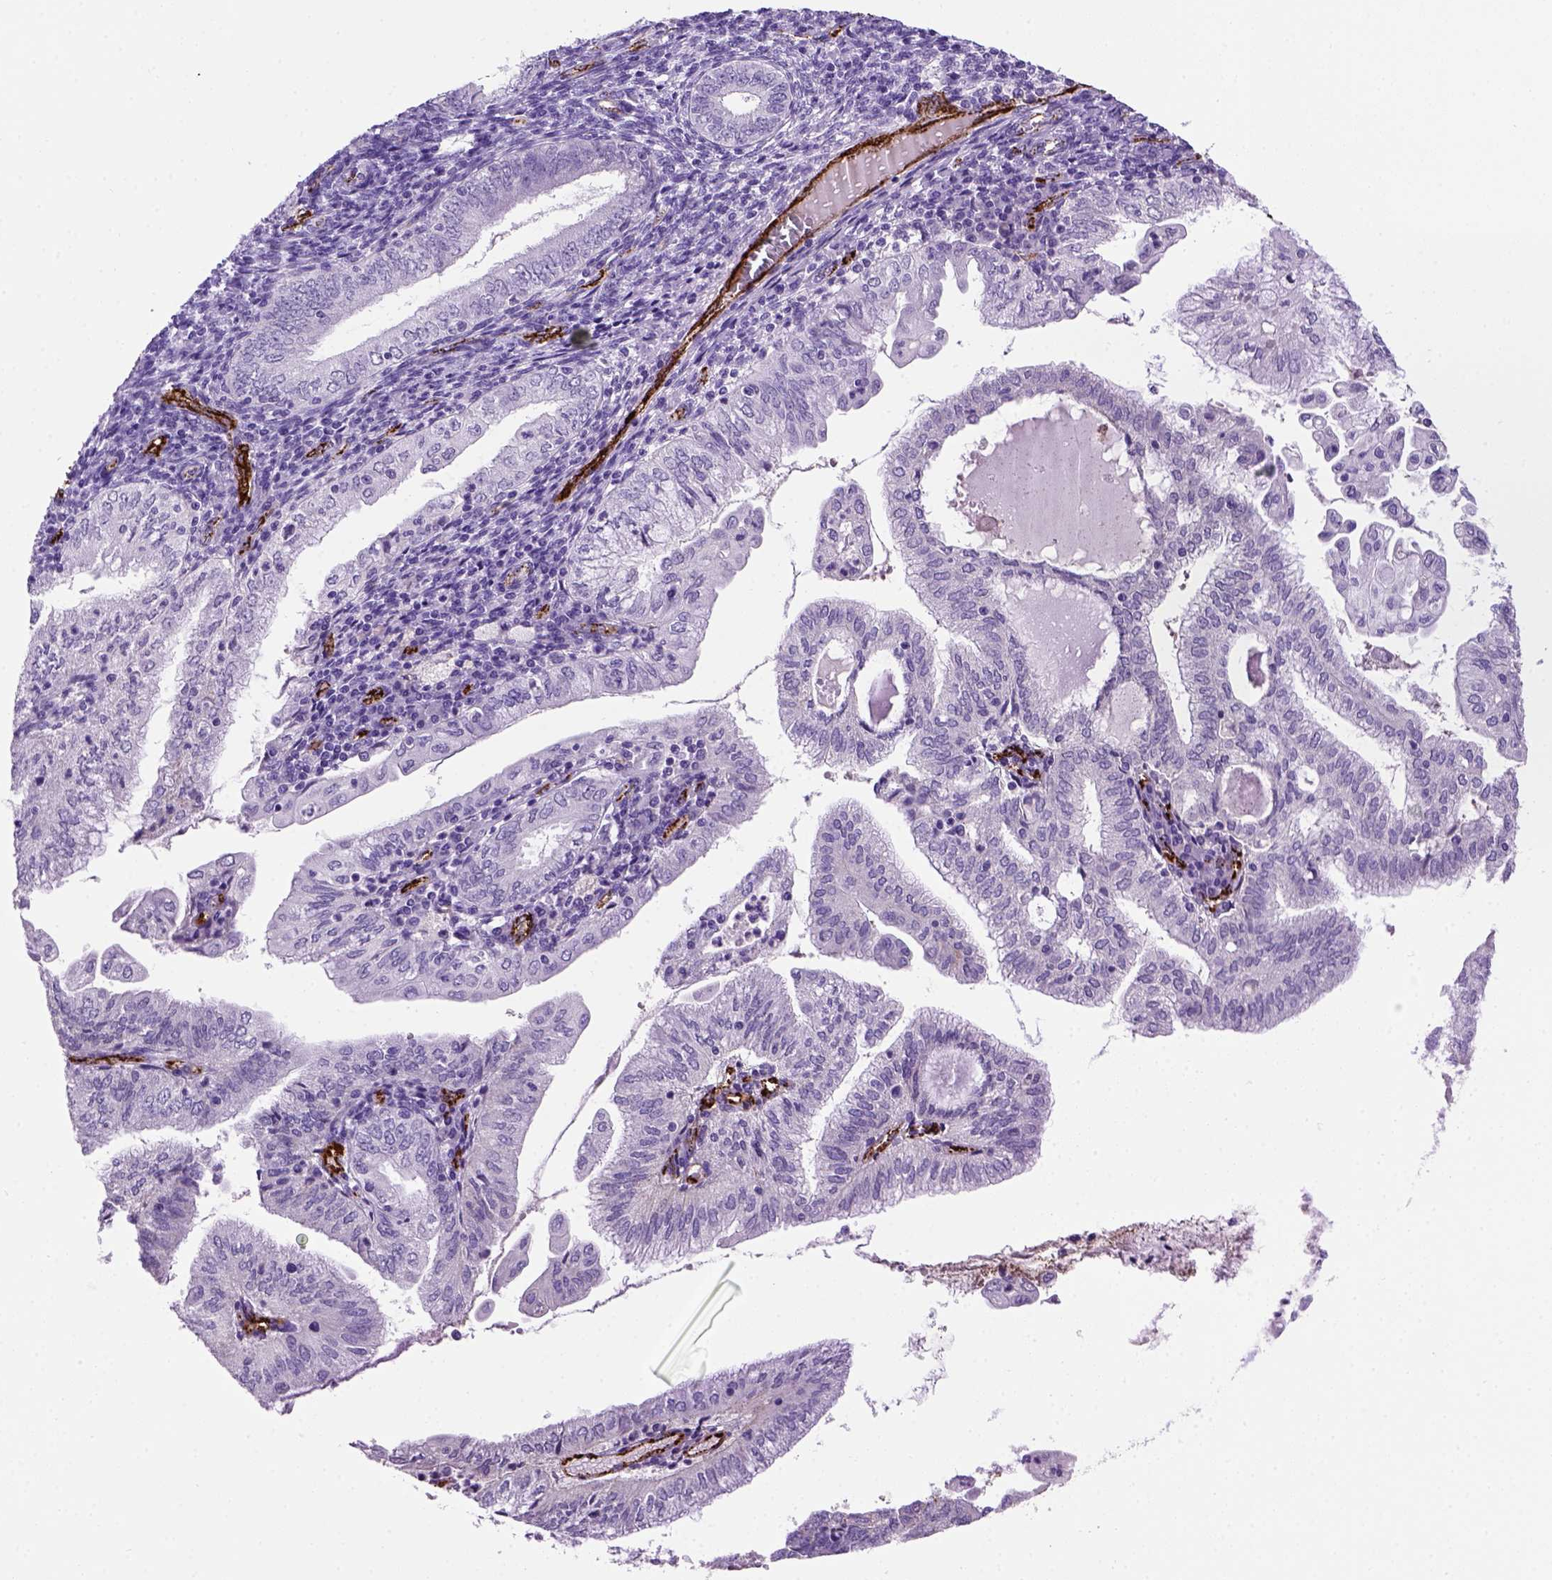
{"staining": {"intensity": "negative", "quantity": "none", "location": "none"}, "tissue": "endometrial cancer", "cell_type": "Tumor cells", "image_type": "cancer", "snomed": [{"axis": "morphology", "description": "Adenocarcinoma, NOS"}, {"axis": "topography", "description": "Endometrium"}], "caption": "Tumor cells show no significant protein staining in endometrial cancer. The staining was performed using DAB to visualize the protein expression in brown, while the nuclei were stained in blue with hematoxylin (Magnification: 20x).", "gene": "VWF", "patient": {"sex": "female", "age": 55}}